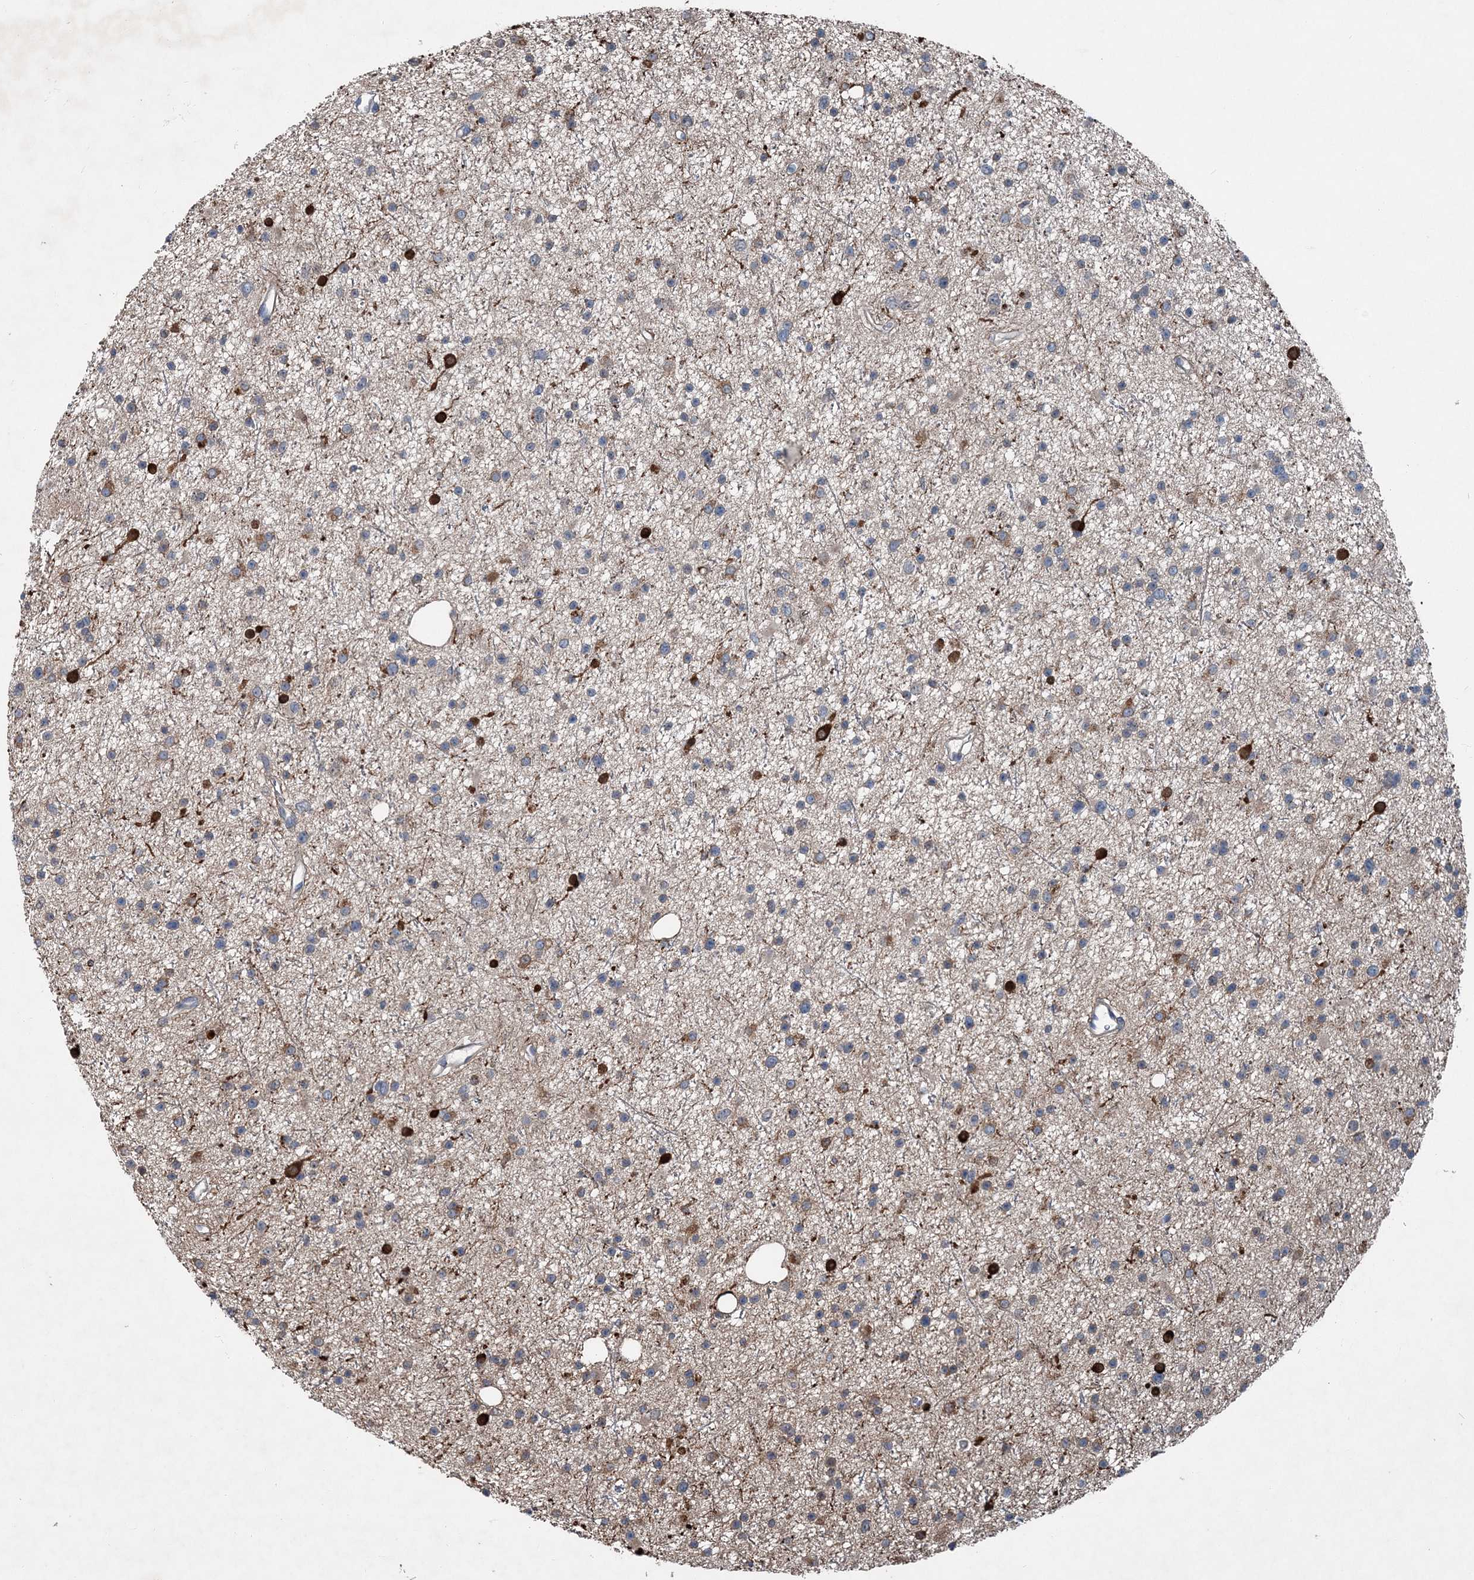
{"staining": {"intensity": "weak", "quantity": "25%-75%", "location": "cytoplasmic/membranous"}, "tissue": "glioma", "cell_type": "Tumor cells", "image_type": "cancer", "snomed": [{"axis": "morphology", "description": "Glioma, malignant, Low grade"}, {"axis": "topography", "description": "Cerebral cortex"}], "caption": "Malignant glioma (low-grade) tissue displays weak cytoplasmic/membranous positivity in about 25%-75% of tumor cells, visualized by immunohistochemistry. The protein is stained brown, and the nuclei are stained in blue (DAB (3,3'-diaminobenzidine) IHC with brightfield microscopy, high magnification).", "gene": "SPOPL", "patient": {"sex": "female", "age": 39}}